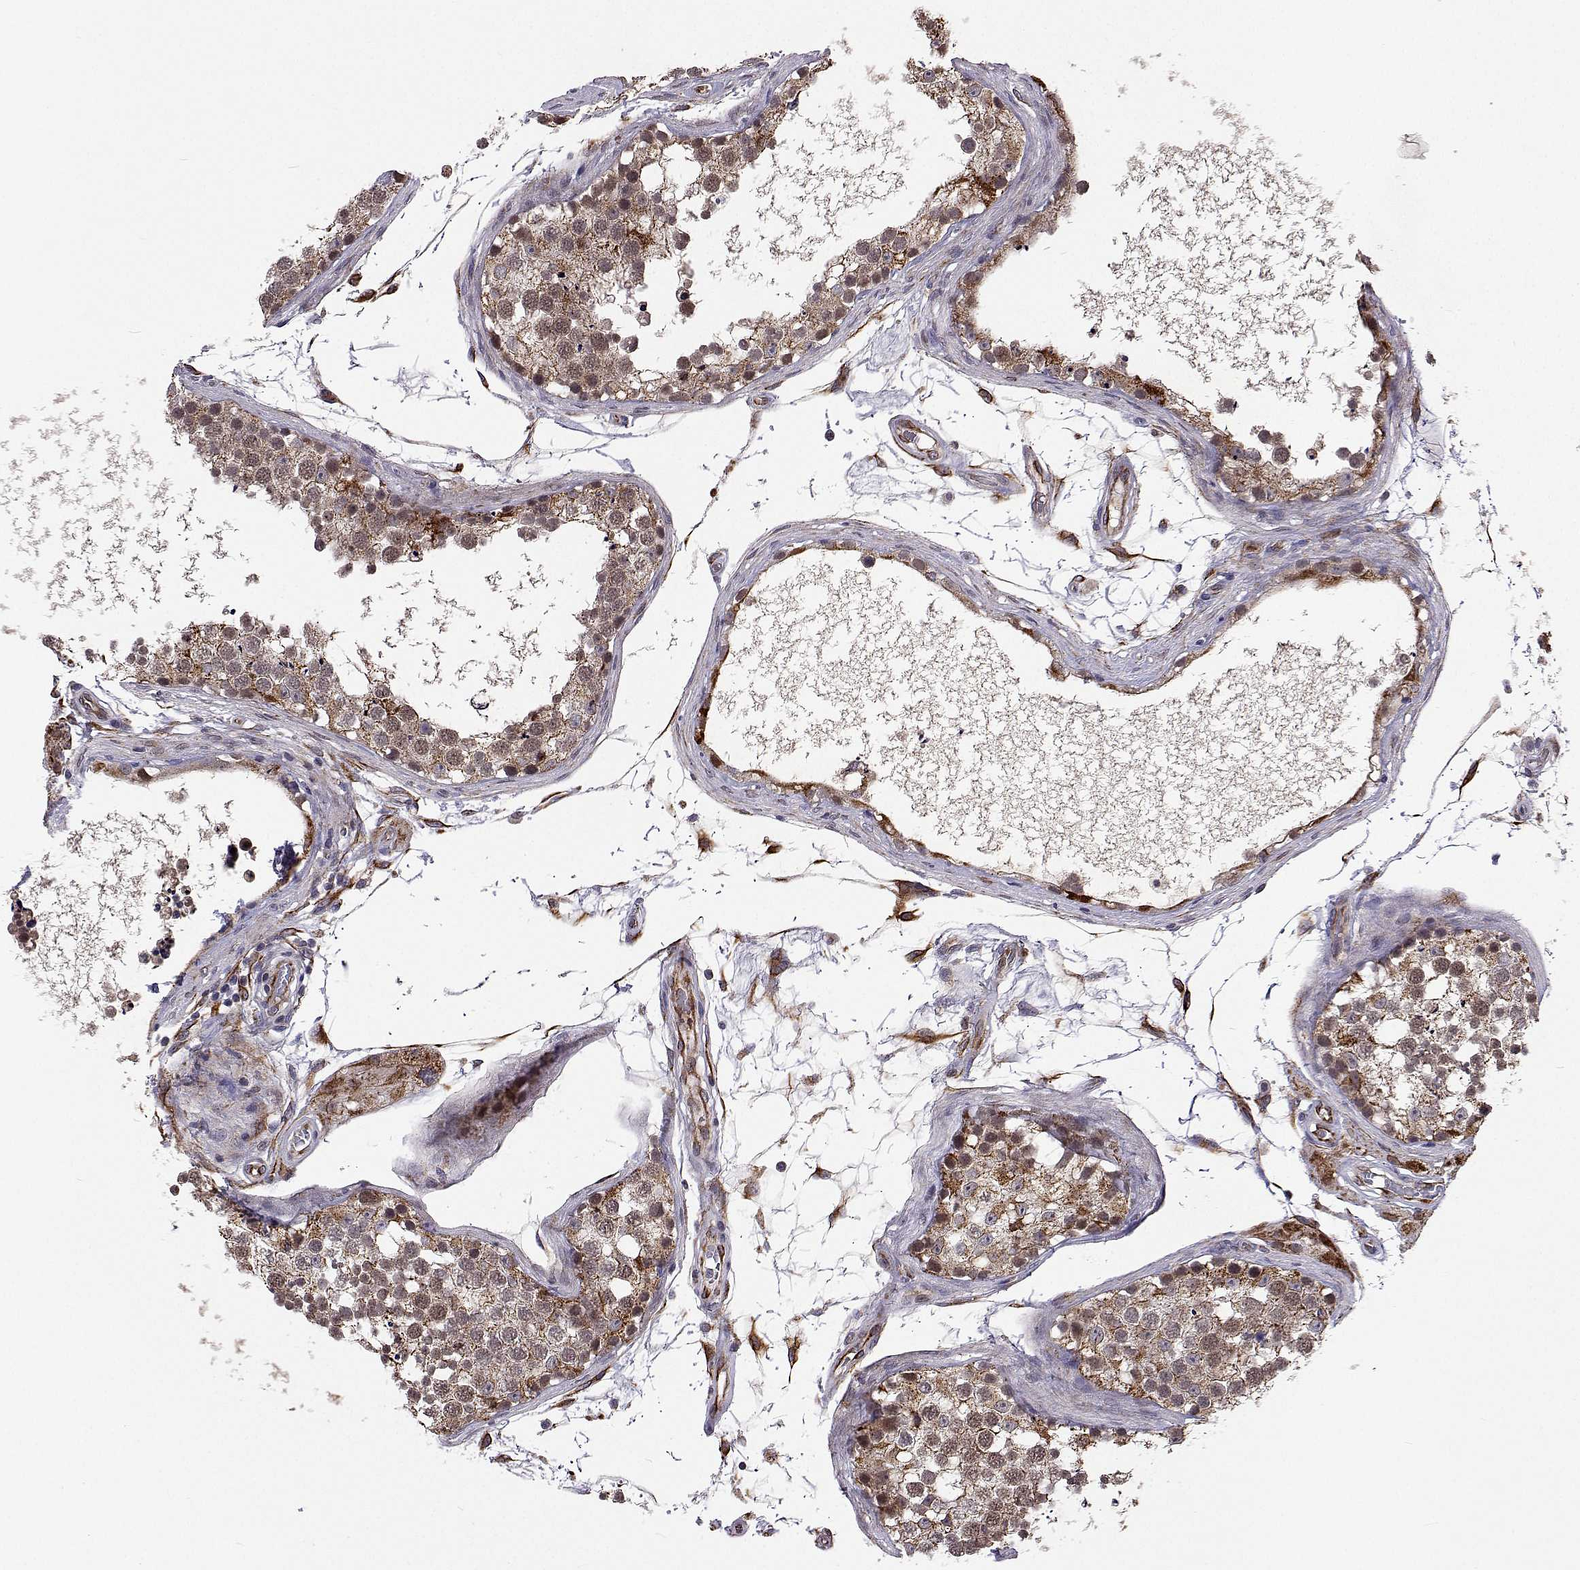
{"staining": {"intensity": "moderate", "quantity": ">75%", "location": "cytoplasmic/membranous"}, "tissue": "testis", "cell_type": "Cells in seminiferous ducts", "image_type": "normal", "snomed": [{"axis": "morphology", "description": "Normal tissue, NOS"}, {"axis": "morphology", "description": "Seminoma, NOS"}, {"axis": "topography", "description": "Testis"}], "caption": "Immunohistochemistry (IHC) staining of normal testis, which exhibits medium levels of moderate cytoplasmic/membranous staining in approximately >75% of cells in seminiferous ducts indicating moderate cytoplasmic/membranous protein expression. The staining was performed using DAB (brown) for protein detection and nuclei were counterstained in hematoxylin (blue).", "gene": "DHTKD1", "patient": {"sex": "male", "age": 65}}